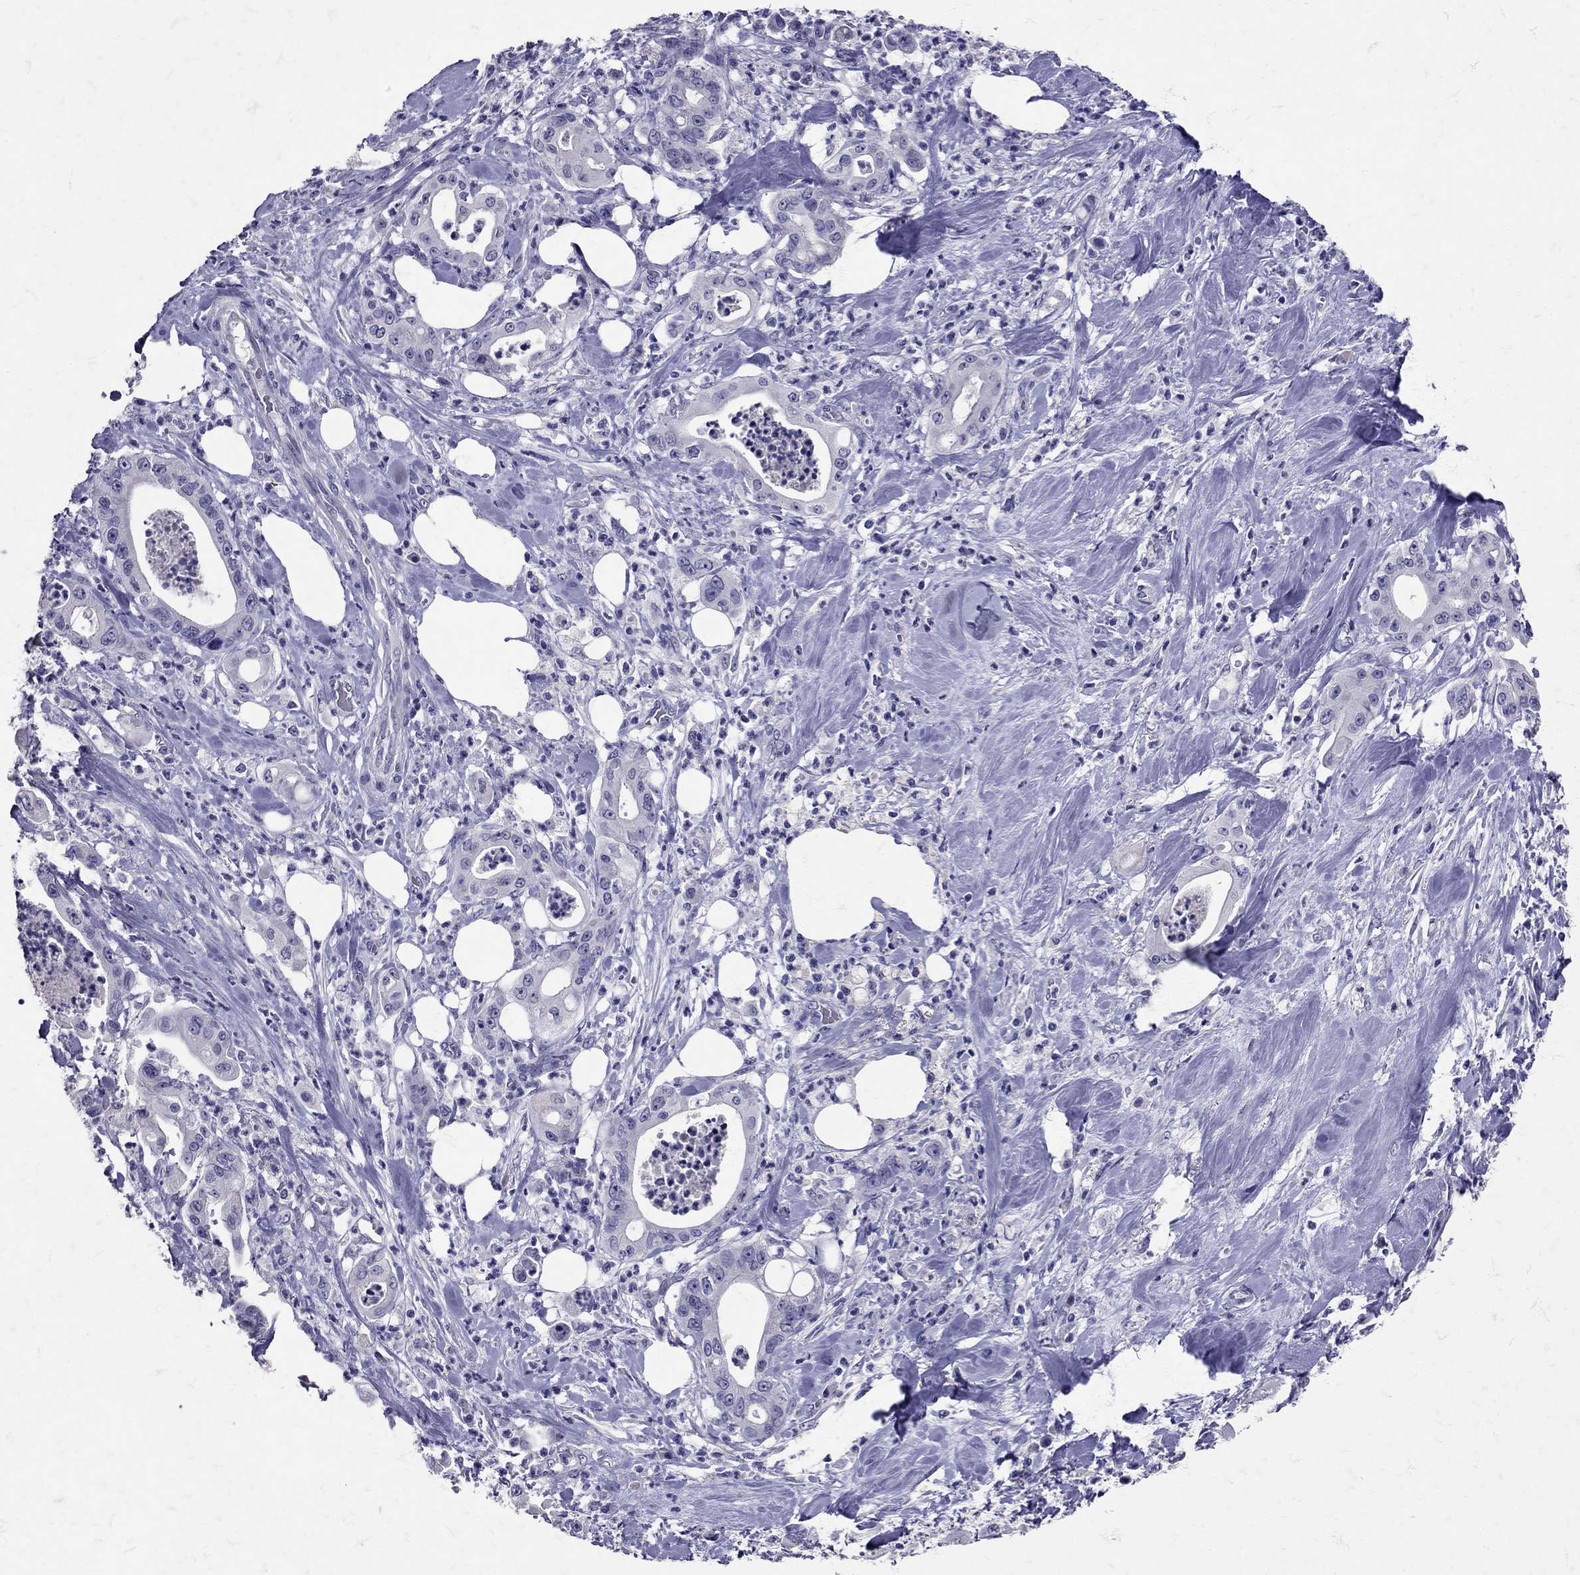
{"staining": {"intensity": "negative", "quantity": "none", "location": "none"}, "tissue": "pancreatic cancer", "cell_type": "Tumor cells", "image_type": "cancer", "snomed": [{"axis": "morphology", "description": "Adenocarcinoma, NOS"}, {"axis": "topography", "description": "Pancreas"}], "caption": "Protein analysis of pancreatic cancer reveals no significant expression in tumor cells. (Stains: DAB immunohistochemistry (IHC) with hematoxylin counter stain, Microscopy: brightfield microscopy at high magnification).", "gene": "SST", "patient": {"sex": "male", "age": 71}}